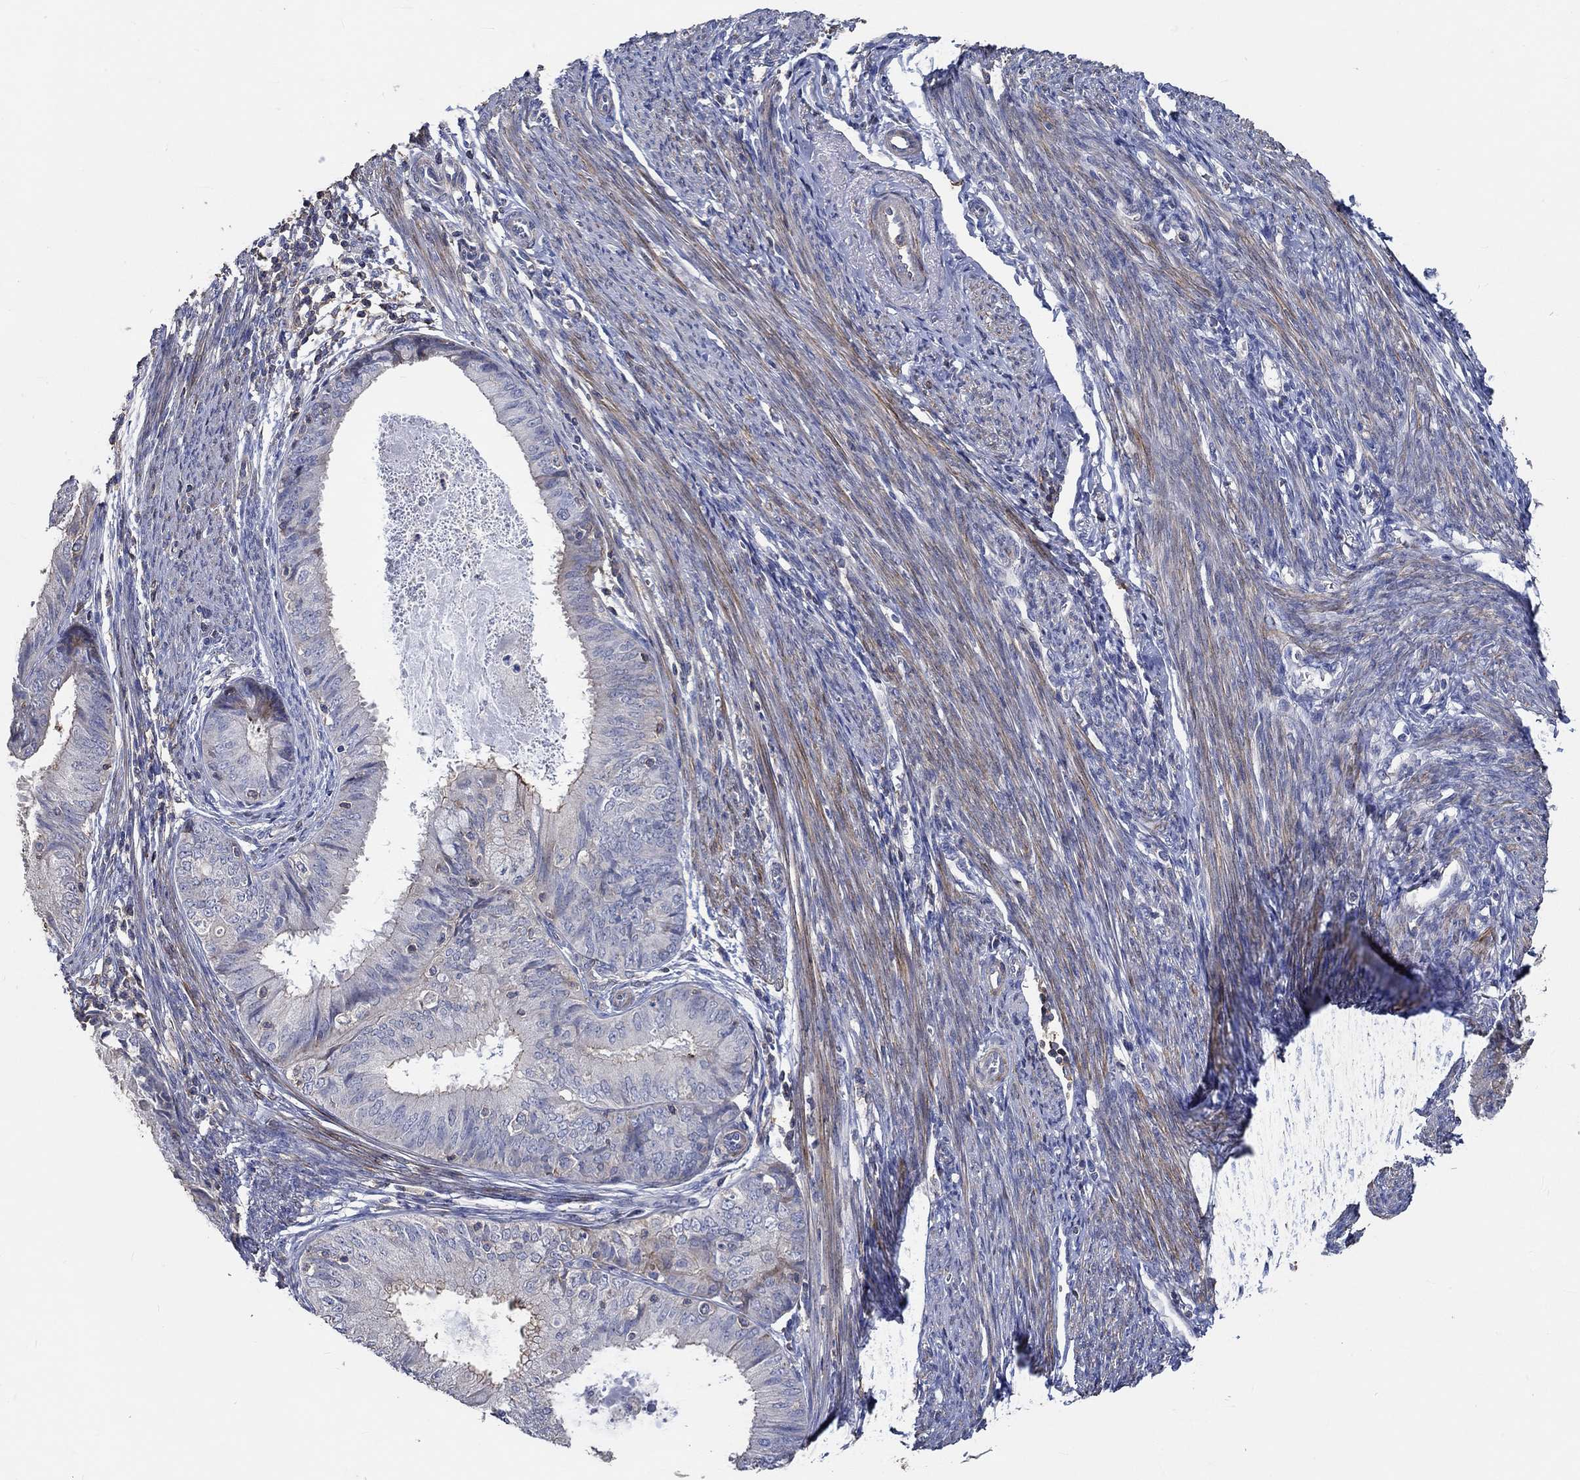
{"staining": {"intensity": "moderate", "quantity": "<25%", "location": "cytoplasmic/membranous"}, "tissue": "endometrial cancer", "cell_type": "Tumor cells", "image_type": "cancer", "snomed": [{"axis": "morphology", "description": "Adenocarcinoma, NOS"}, {"axis": "topography", "description": "Endometrium"}], "caption": "Immunohistochemical staining of endometrial adenocarcinoma reveals moderate cytoplasmic/membranous protein staining in approximately <25% of tumor cells.", "gene": "TNFAIP8L3", "patient": {"sex": "female", "age": 57}}